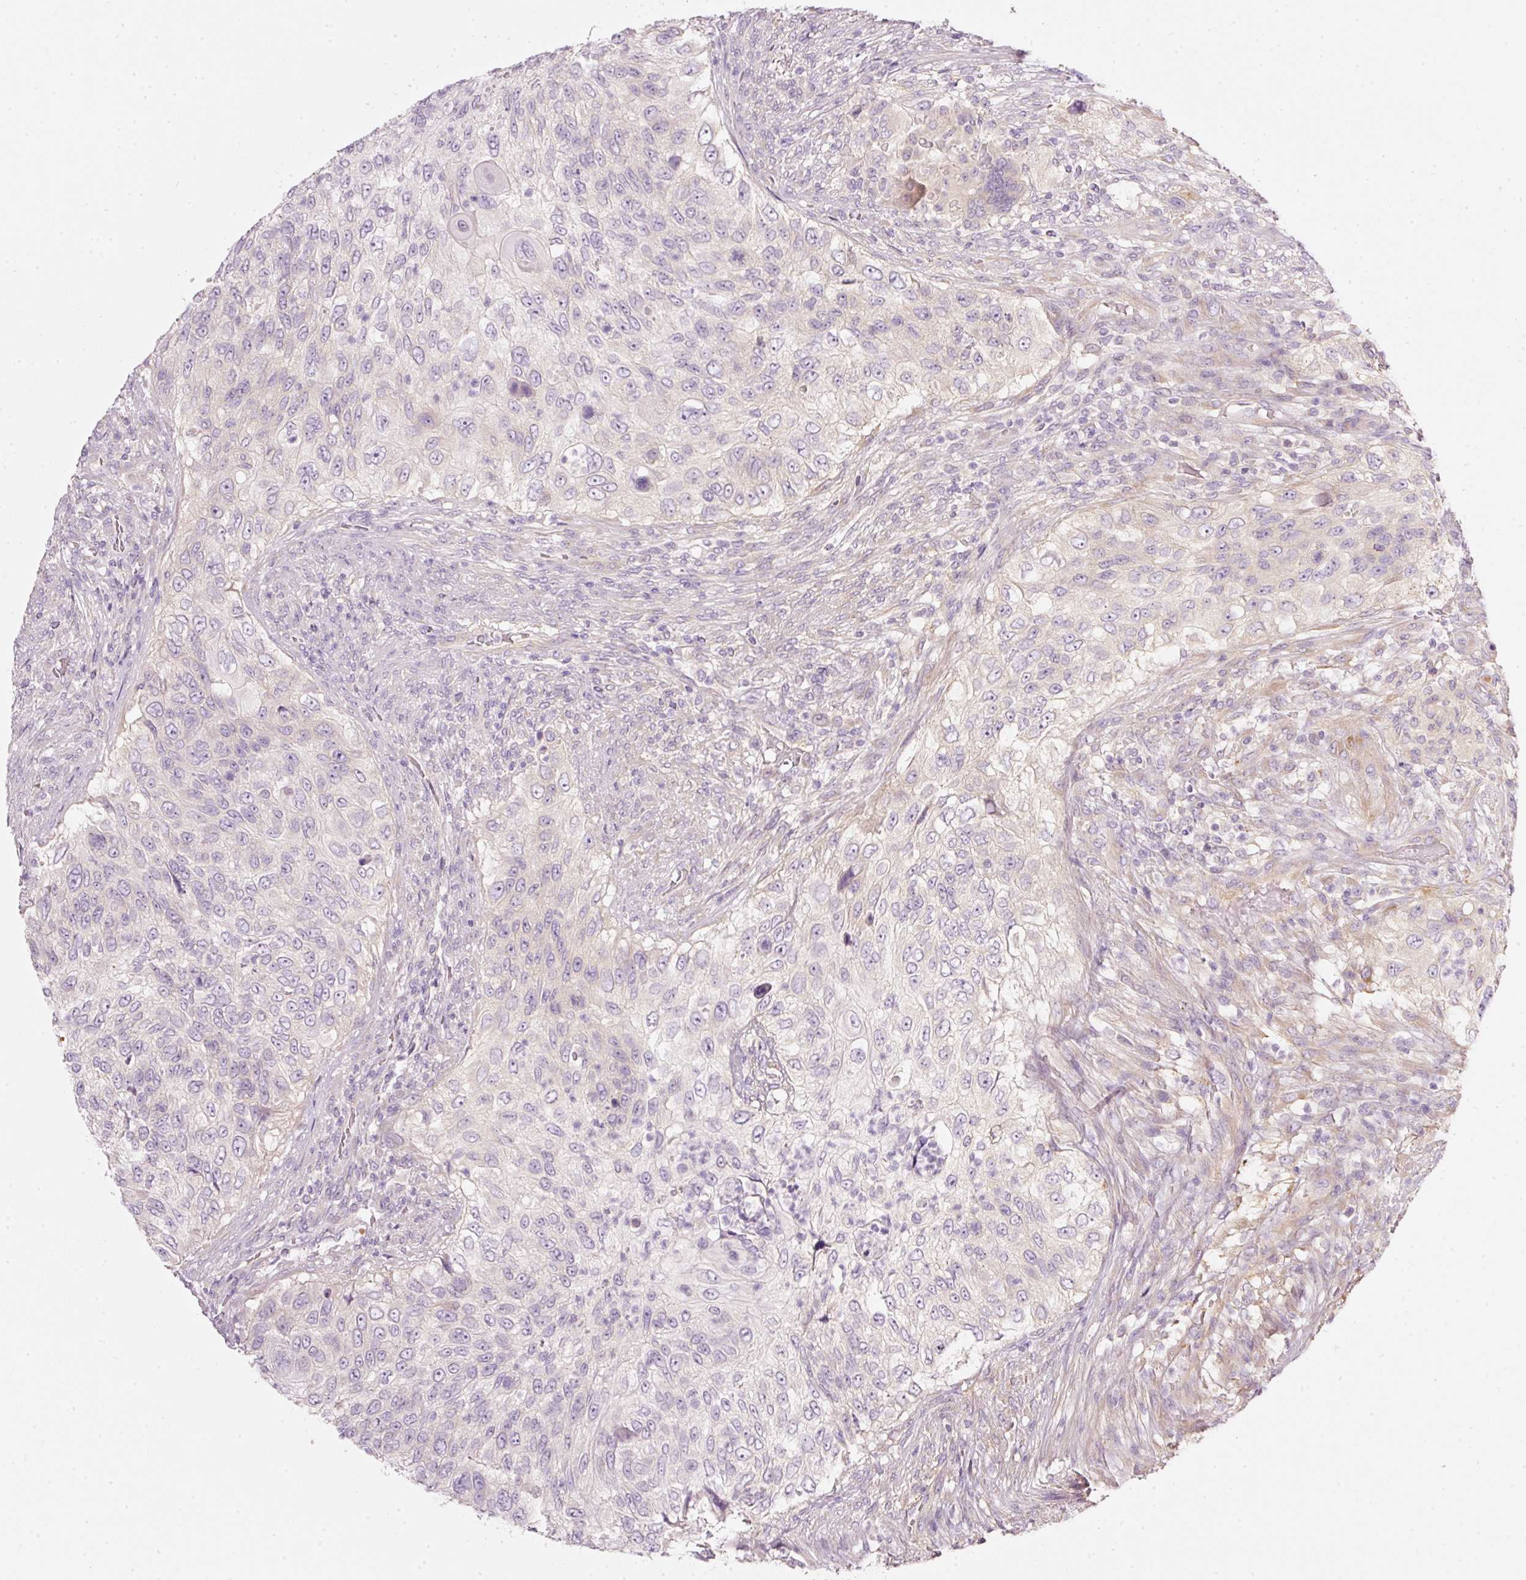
{"staining": {"intensity": "negative", "quantity": "none", "location": "none"}, "tissue": "urothelial cancer", "cell_type": "Tumor cells", "image_type": "cancer", "snomed": [{"axis": "morphology", "description": "Urothelial carcinoma, High grade"}, {"axis": "topography", "description": "Urinary bladder"}], "caption": "The image reveals no significant expression in tumor cells of urothelial cancer.", "gene": "PDXDC1", "patient": {"sex": "female", "age": 60}}